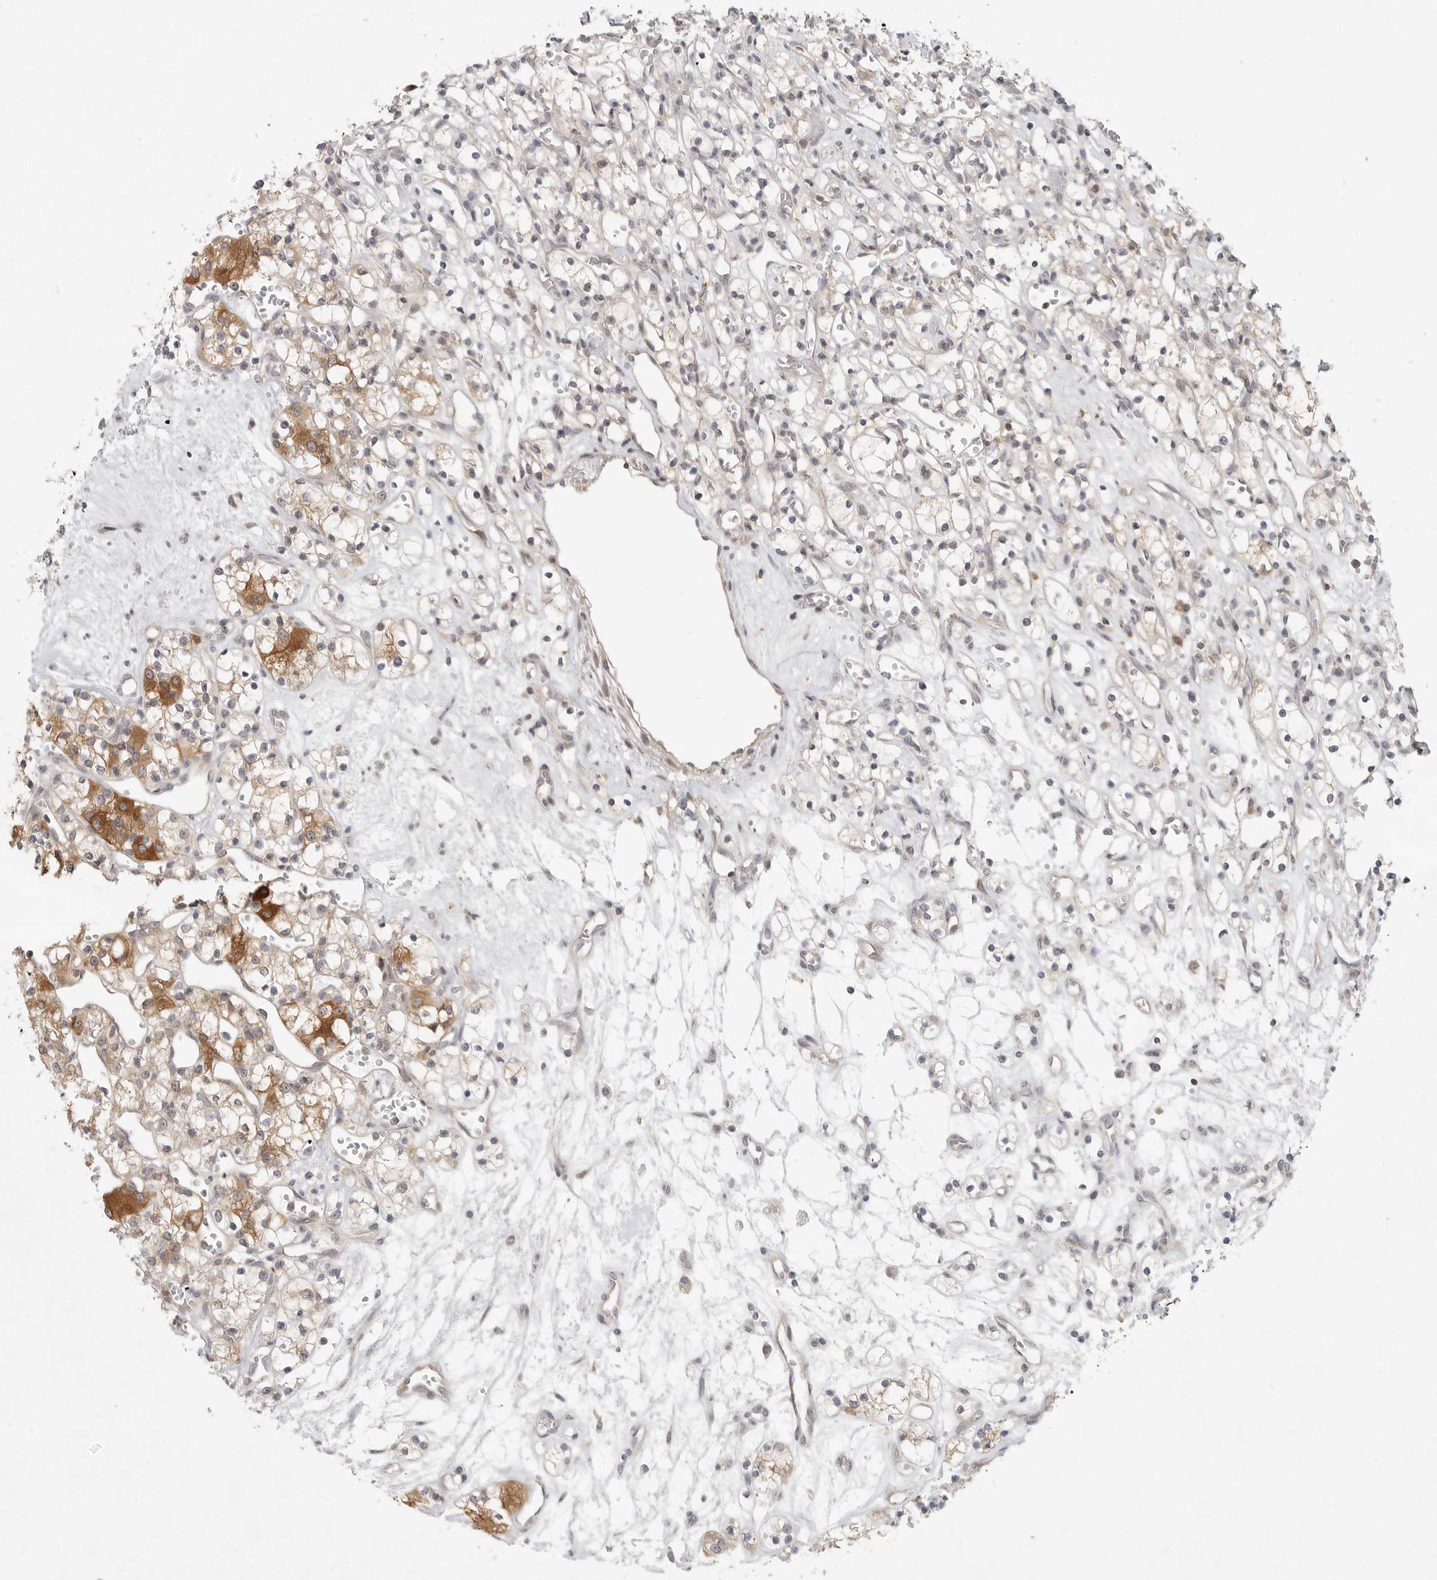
{"staining": {"intensity": "moderate", "quantity": "<25%", "location": "cytoplasmic/membranous"}, "tissue": "renal cancer", "cell_type": "Tumor cells", "image_type": "cancer", "snomed": [{"axis": "morphology", "description": "Adenocarcinoma, NOS"}, {"axis": "topography", "description": "Kidney"}], "caption": "Tumor cells show low levels of moderate cytoplasmic/membranous expression in about <25% of cells in renal cancer (adenocarcinoma).", "gene": "HDAC6", "patient": {"sex": "female", "age": 59}}